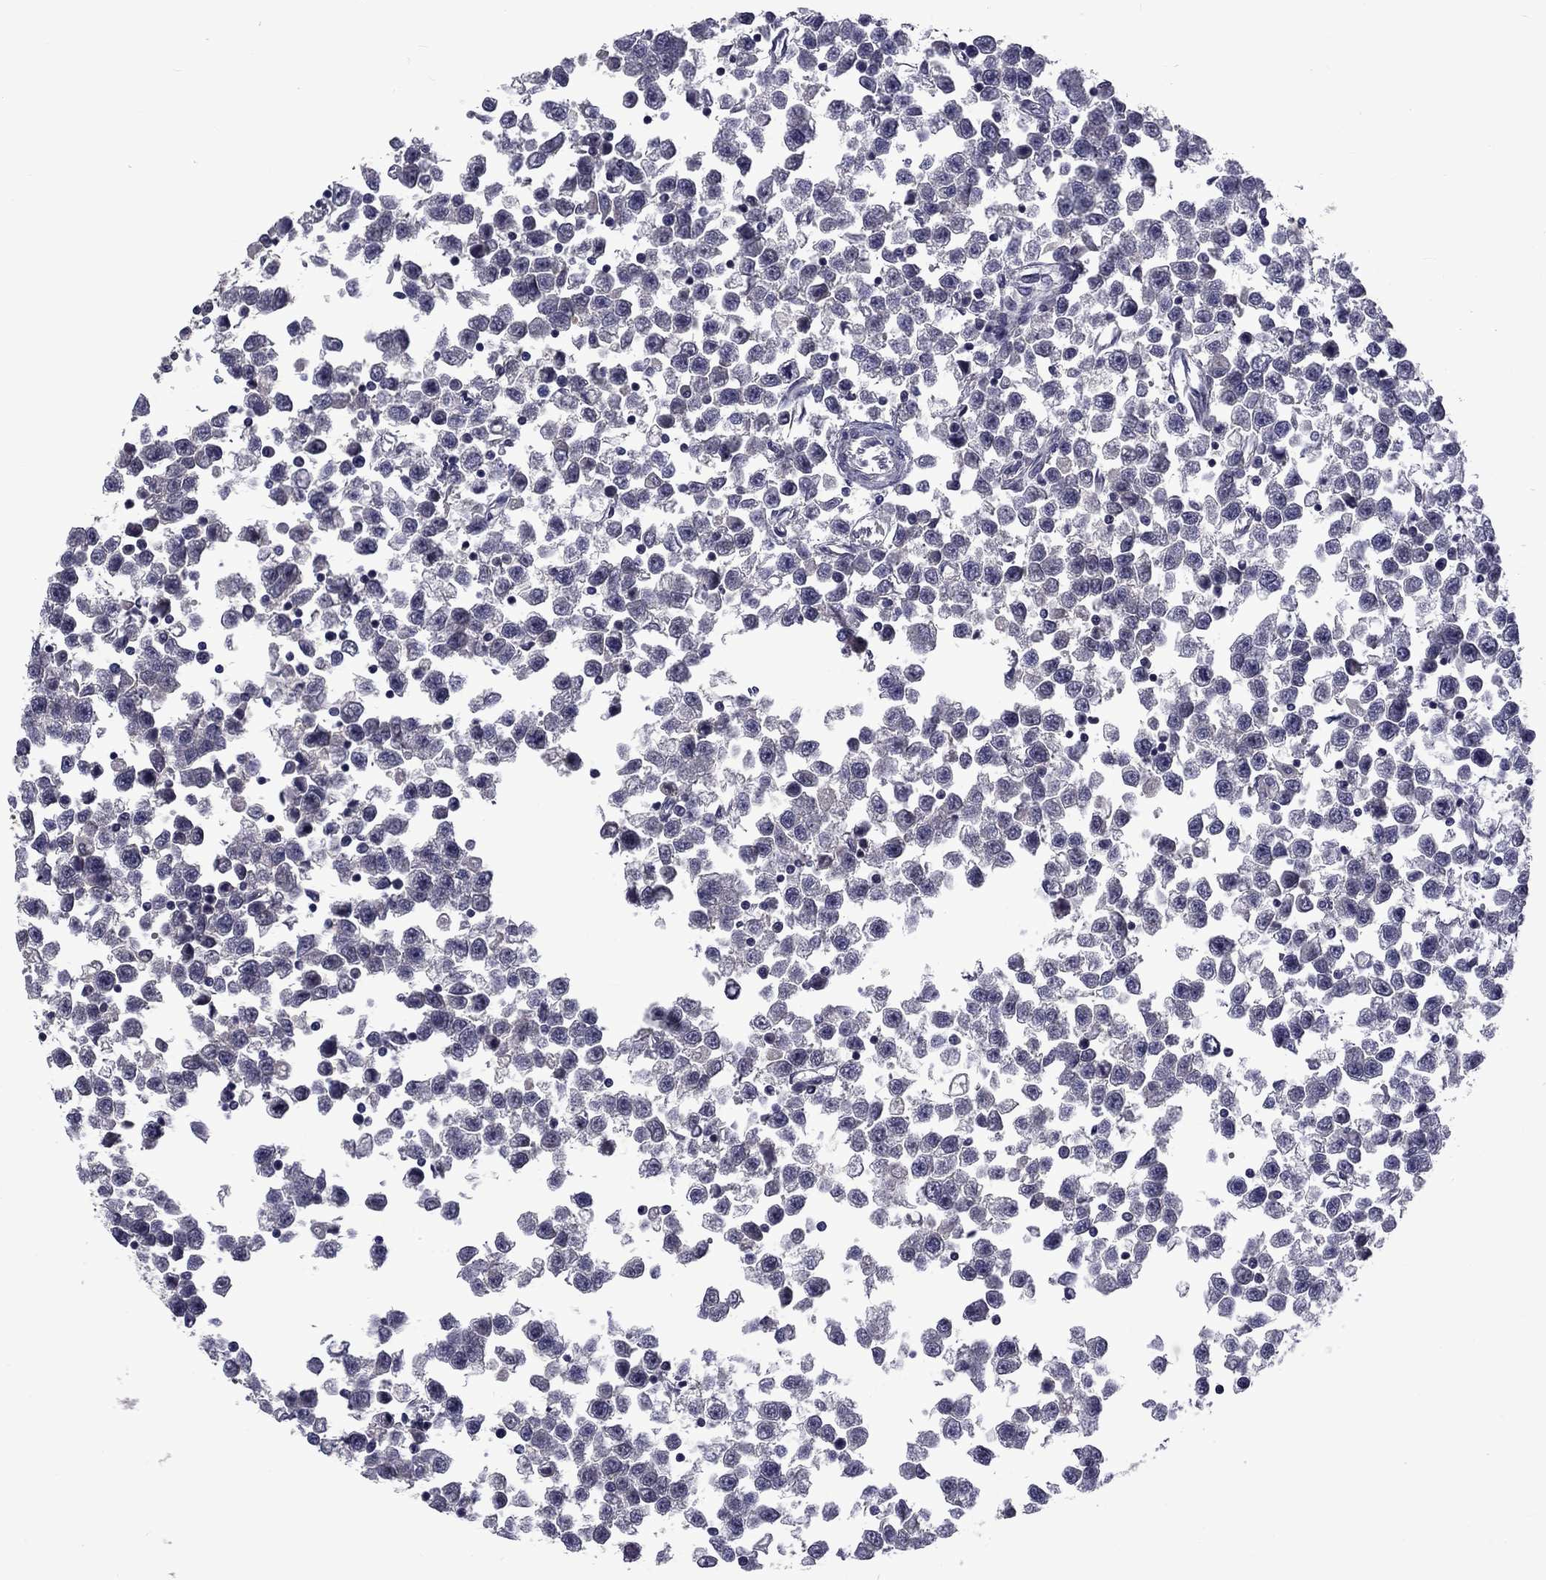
{"staining": {"intensity": "negative", "quantity": "none", "location": "none"}, "tissue": "testis cancer", "cell_type": "Tumor cells", "image_type": "cancer", "snomed": [{"axis": "morphology", "description": "Seminoma, NOS"}, {"axis": "topography", "description": "Testis"}], "caption": "DAB immunohistochemical staining of testis cancer (seminoma) demonstrates no significant expression in tumor cells.", "gene": "SNTA1", "patient": {"sex": "male", "age": 34}}